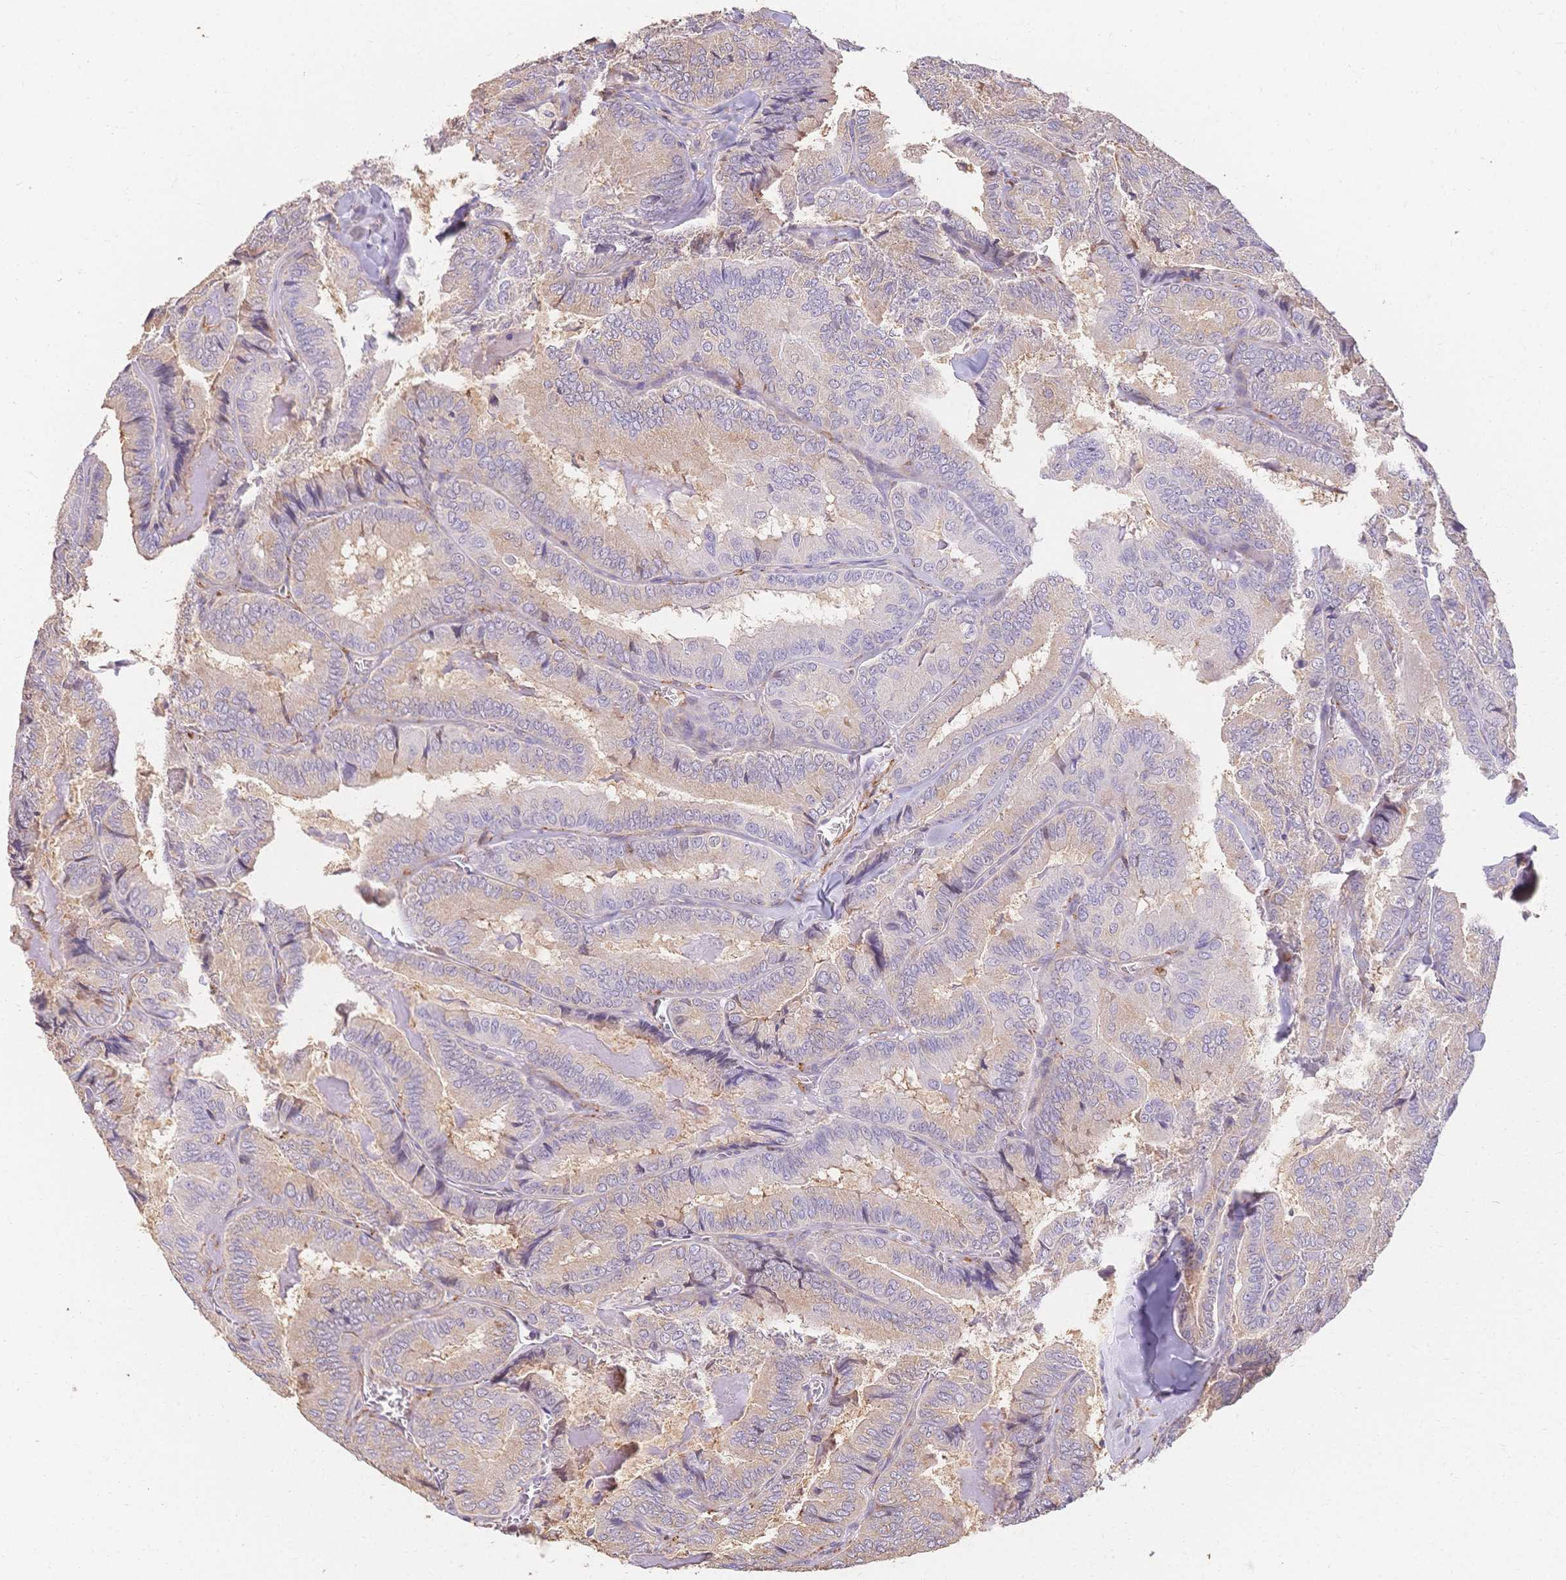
{"staining": {"intensity": "negative", "quantity": "none", "location": "none"}, "tissue": "thyroid cancer", "cell_type": "Tumor cells", "image_type": "cancer", "snomed": [{"axis": "morphology", "description": "Papillary adenocarcinoma, NOS"}, {"axis": "topography", "description": "Thyroid gland"}], "caption": "This histopathology image is of thyroid cancer stained with immunohistochemistry to label a protein in brown with the nuclei are counter-stained blue. There is no expression in tumor cells.", "gene": "HS3ST5", "patient": {"sex": "female", "age": 75}}